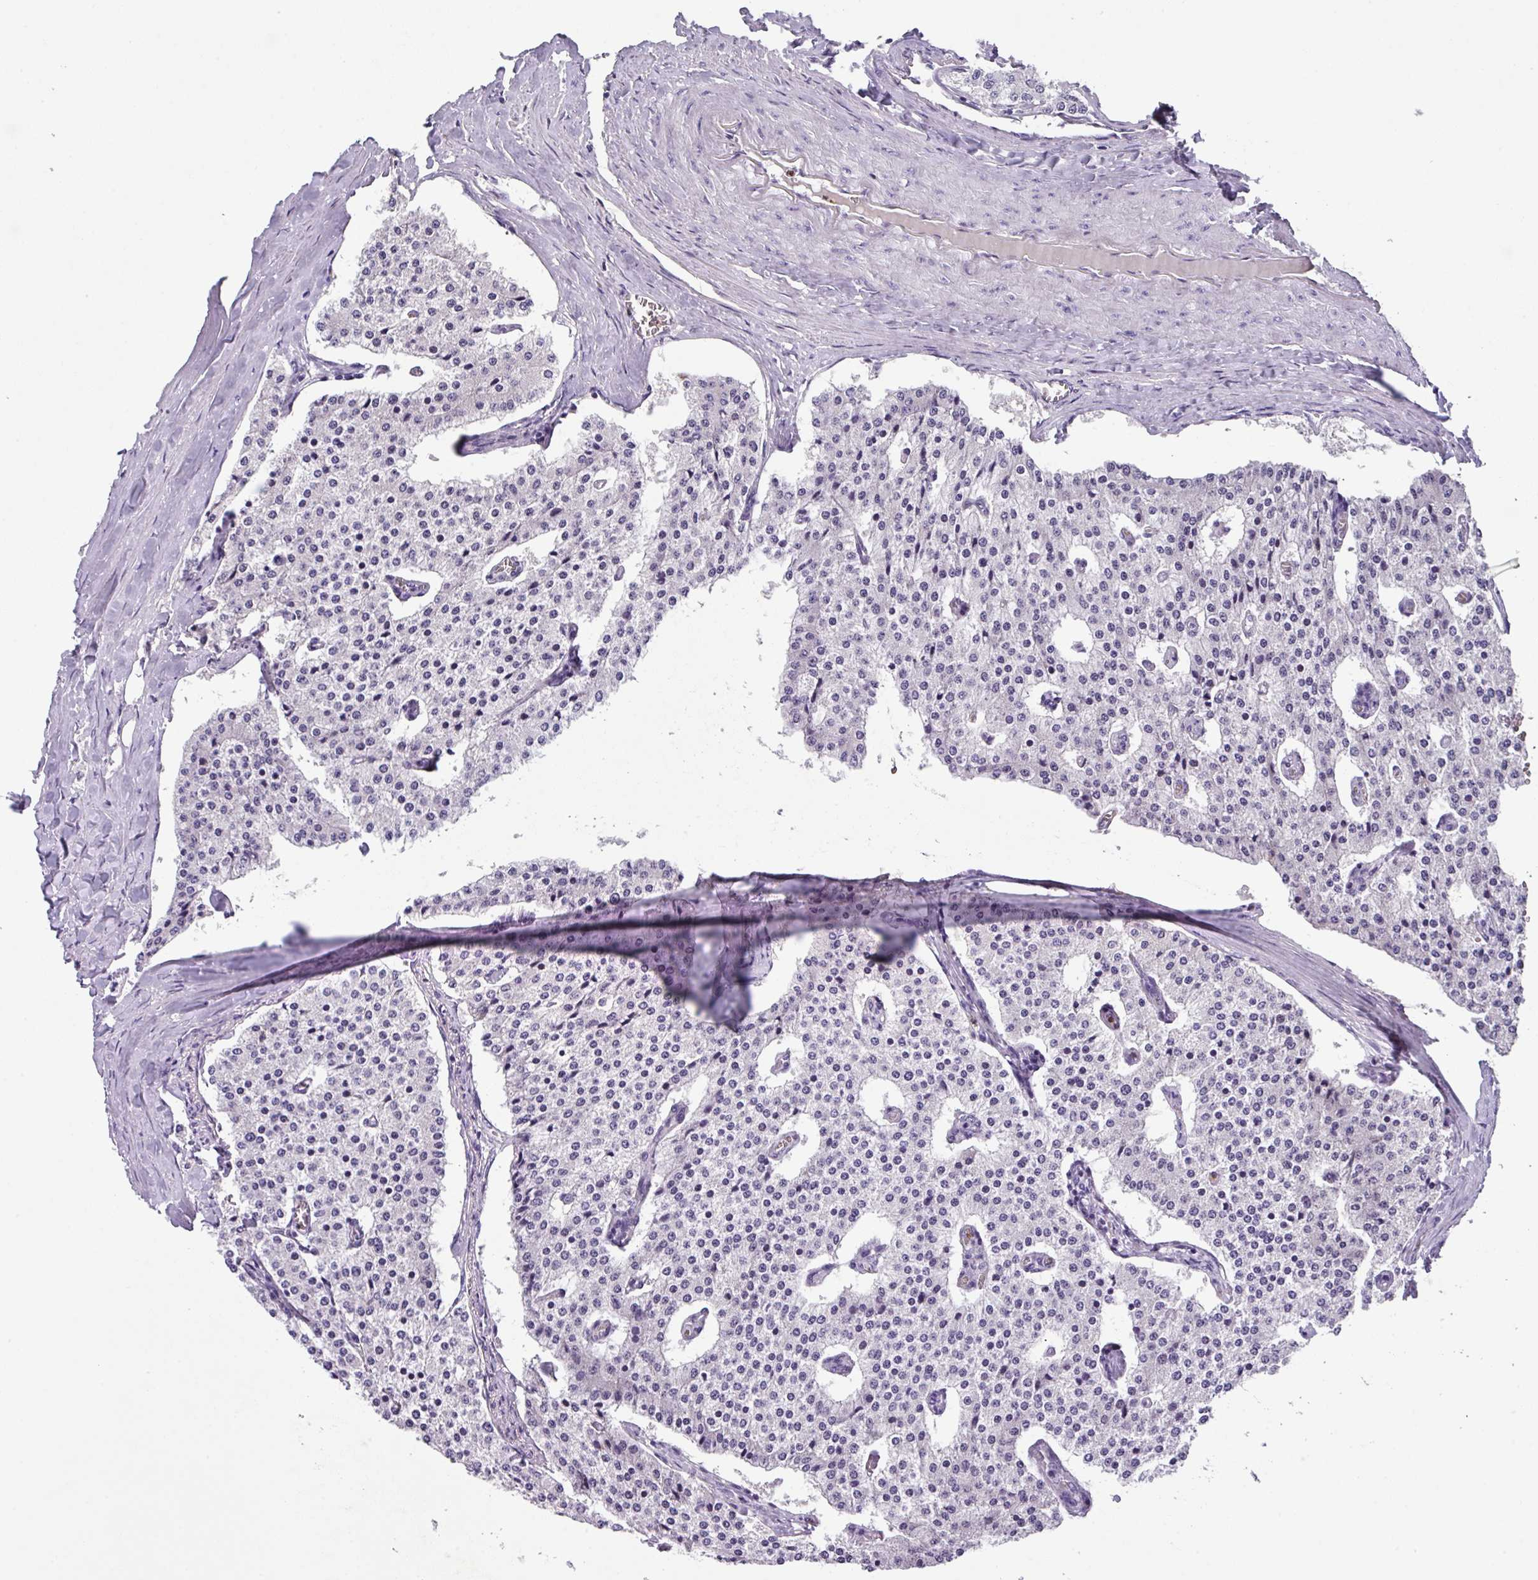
{"staining": {"intensity": "negative", "quantity": "none", "location": "none"}, "tissue": "carcinoid", "cell_type": "Tumor cells", "image_type": "cancer", "snomed": [{"axis": "morphology", "description": "Carcinoid, malignant, NOS"}, {"axis": "topography", "description": "Colon"}], "caption": "Human malignant carcinoid stained for a protein using IHC displays no staining in tumor cells.", "gene": "ZFP3", "patient": {"sex": "female", "age": 52}}